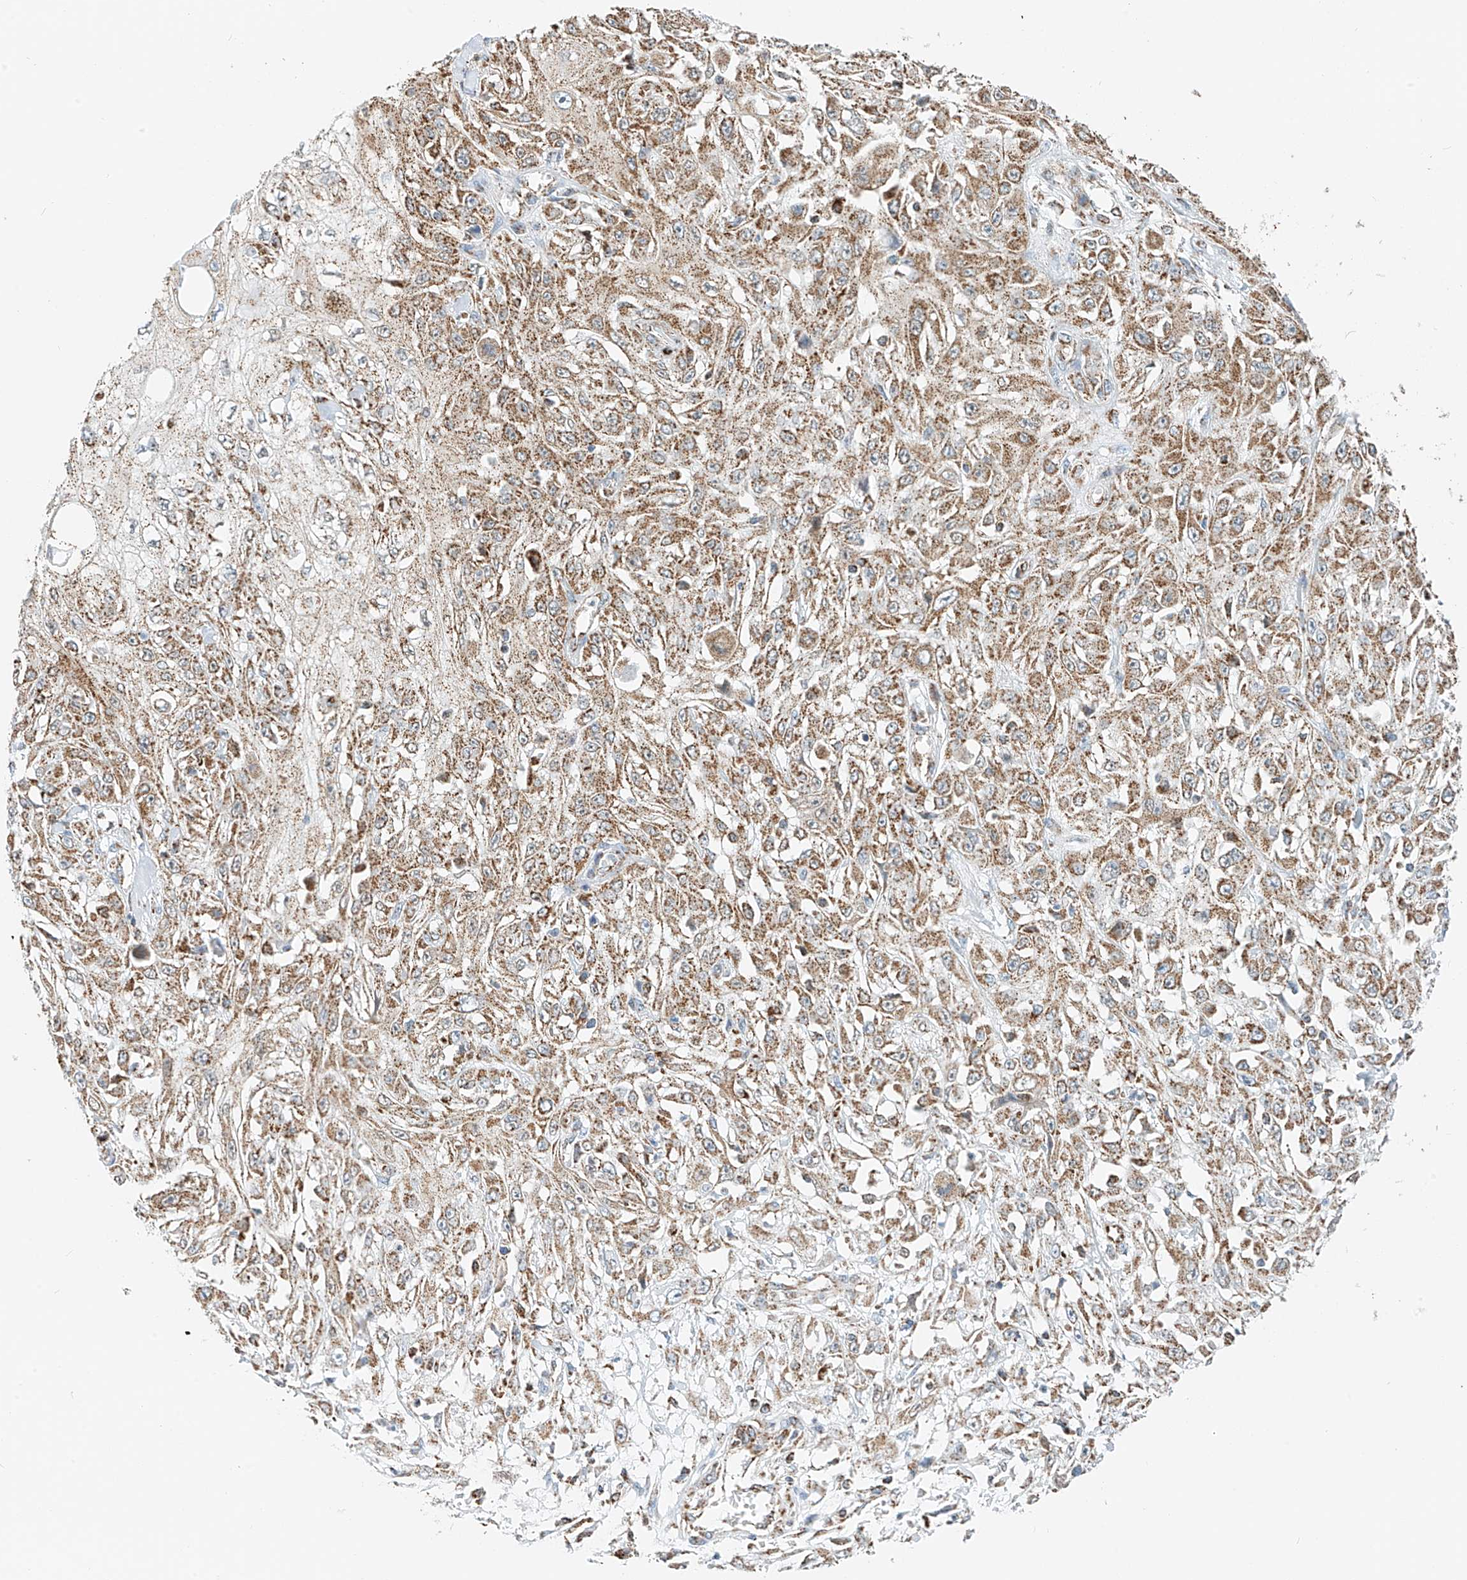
{"staining": {"intensity": "moderate", "quantity": ">75%", "location": "cytoplasmic/membranous"}, "tissue": "skin cancer", "cell_type": "Tumor cells", "image_type": "cancer", "snomed": [{"axis": "morphology", "description": "Squamous cell carcinoma, NOS"}, {"axis": "morphology", "description": "Squamous cell carcinoma, metastatic, NOS"}, {"axis": "topography", "description": "Skin"}, {"axis": "topography", "description": "Lymph node"}], "caption": "DAB (3,3'-diaminobenzidine) immunohistochemical staining of human squamous cell carcinoma (skin) displays moderate cytoplasmic/membranous protein staining in approximately >75% of tumor cells.", "gene": "PPA2", "patient": {"sex": "male", "age": 75}}